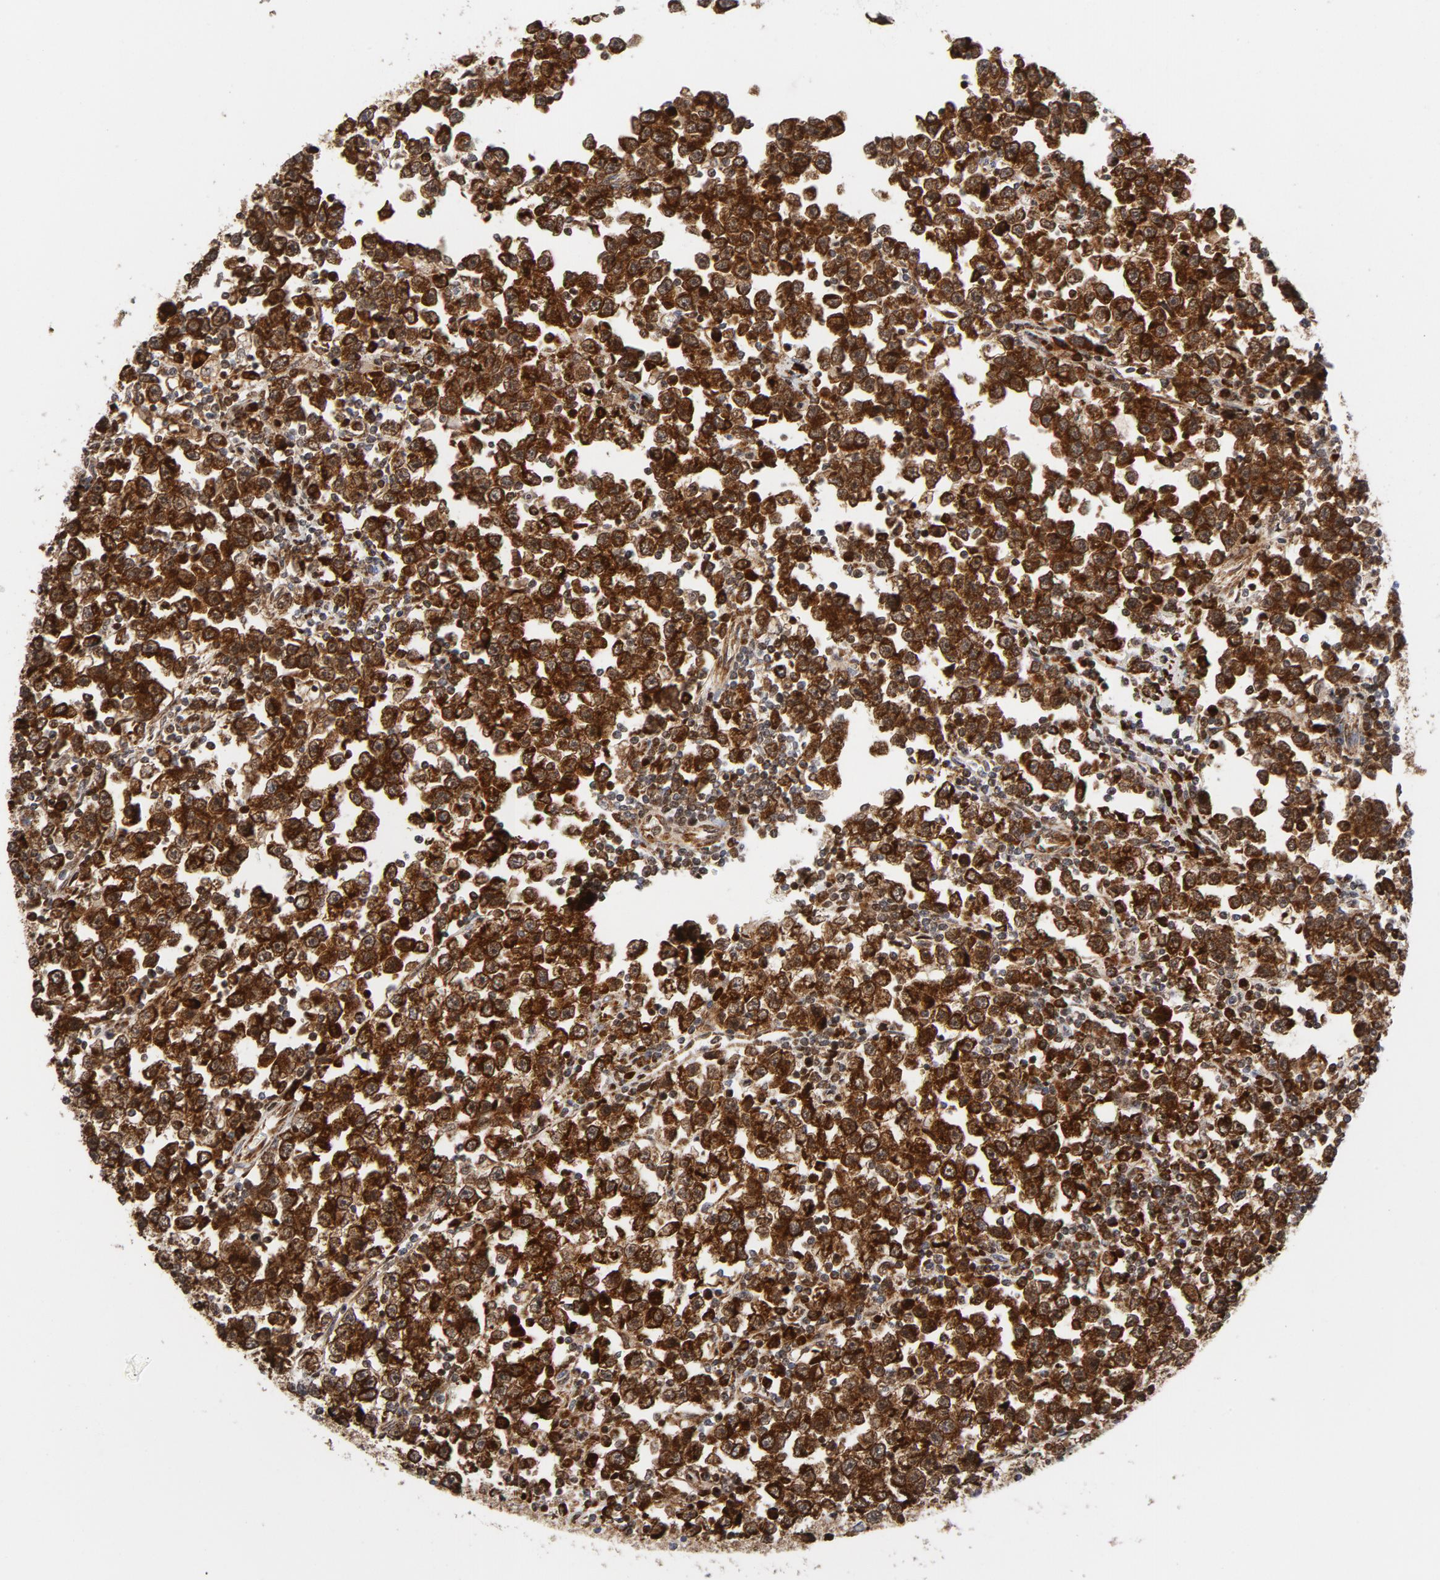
{"staining": {"intensity": "strong", "quantity": ">75%", "location": "cytoplasmic/membranous"}, "tissue": "testis cancer", "cell_type": "Tumor cells", "image_type": "cancer", "snomed": [{"axis": "morphology", "description": "Seminoma, NOS"}, {"axis": "topography", "description": "Testis"}], "caption": "Immunohistochemical staining of human testis cancer displays high levels of strong cytoplasmic/membranous protein positivity in approximately >75% of tumor cells. (brown staining indicates protein expression, while blue staining denotes nuclei).", "gene": "CYCS", "patient": {"sex": "male", "age": 43}}